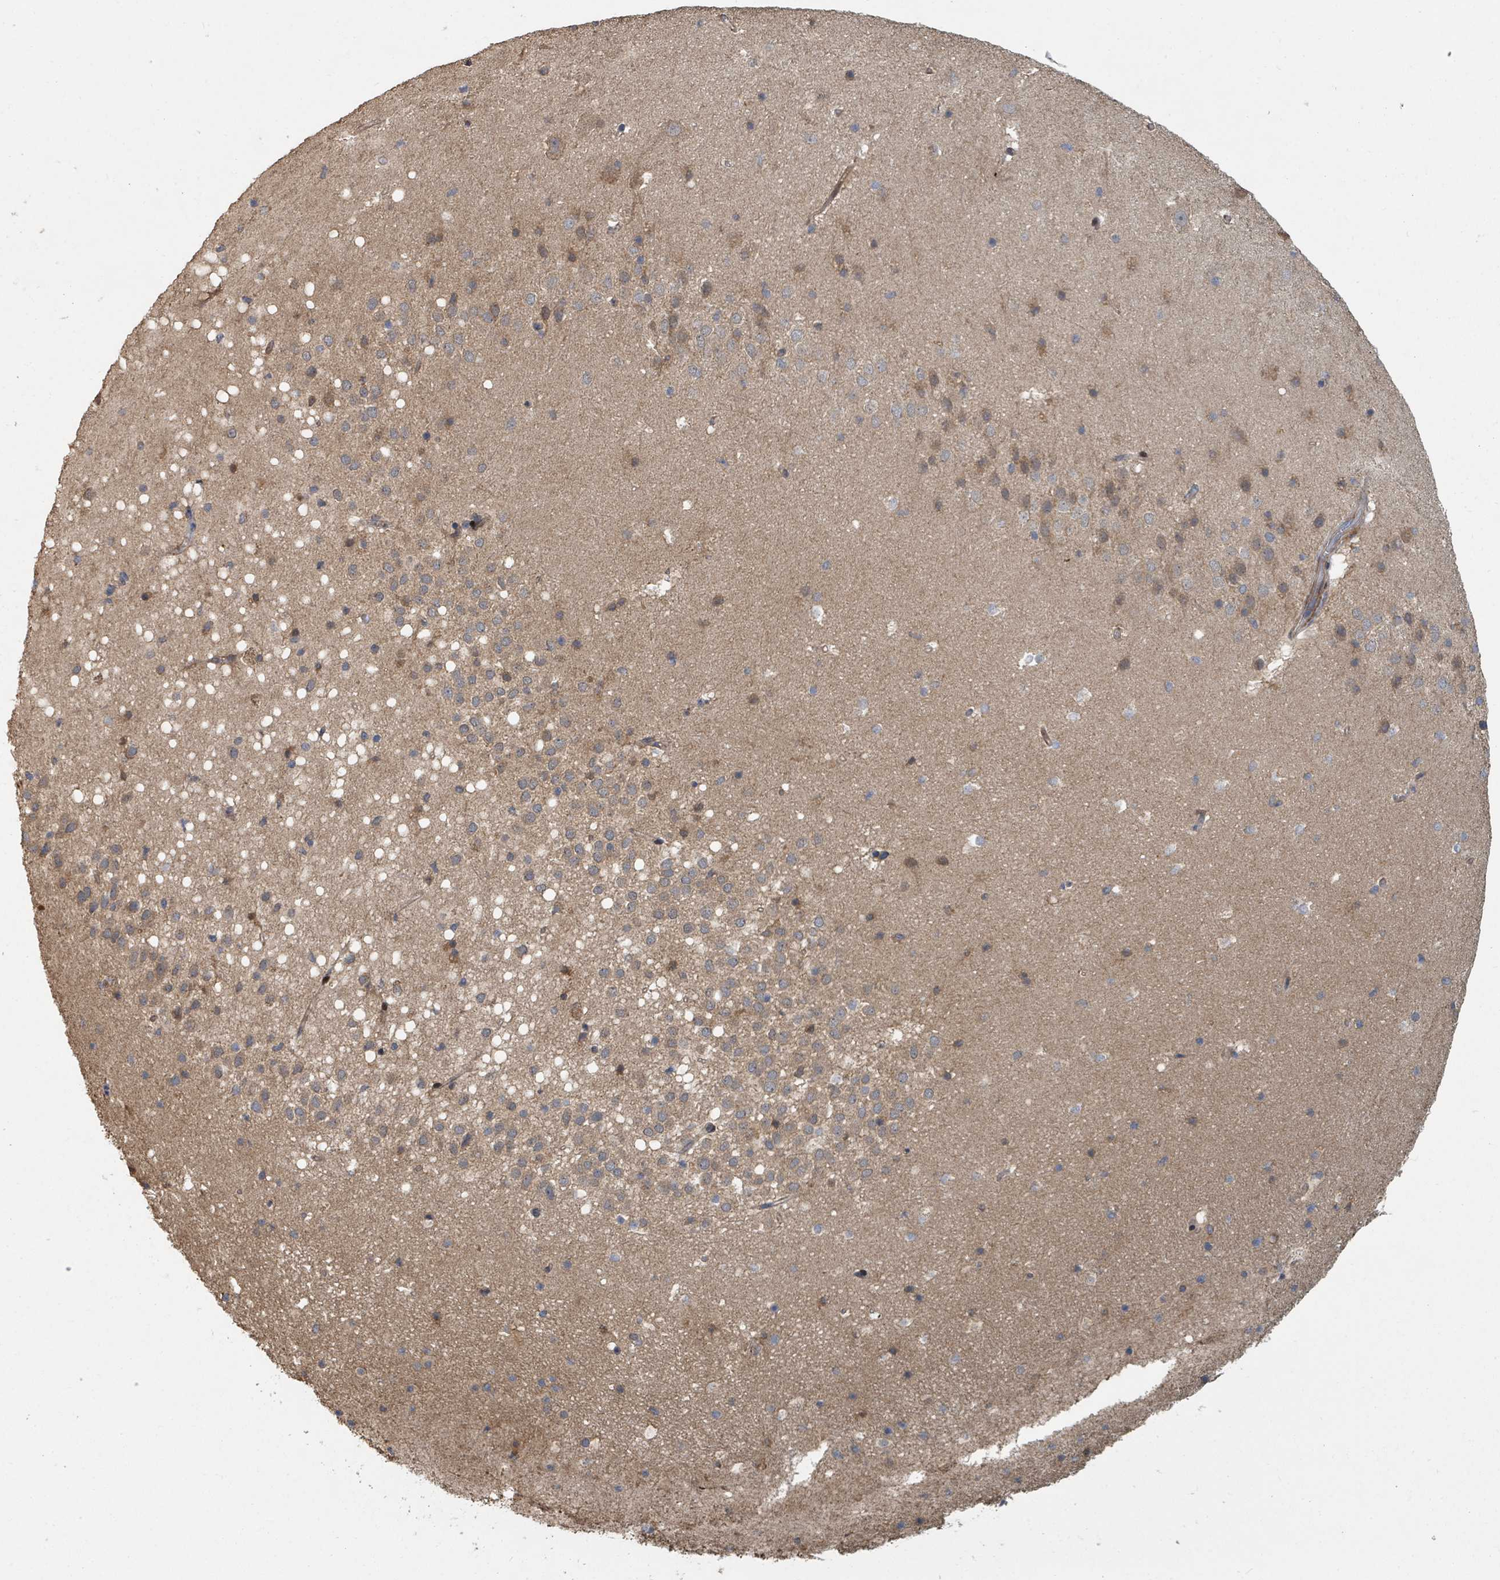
{"staining": {"intensity": "moderate", "quantity": "<25%", "location": "cytoplasmic/membranous"}, "tissue": "hippocampus", "cell_type": "Glial cells", "image_type": "normal", "snomed": [{"axis": "morphology", "description": "Normal tissue, NOS"}, {"axis": "topography", "description": "Hippocampus"}], "caption": "The photomicrograph exhibits staining of benign hippocampus, revealing moderate cytoplasmic/membranous protein positivity (brown color) within glial cells. (brown staining indicates protein expression, while blue staining denotes nuclei).", "gene": "DPM1", "patient": {"sex": "male", "age": 37}}